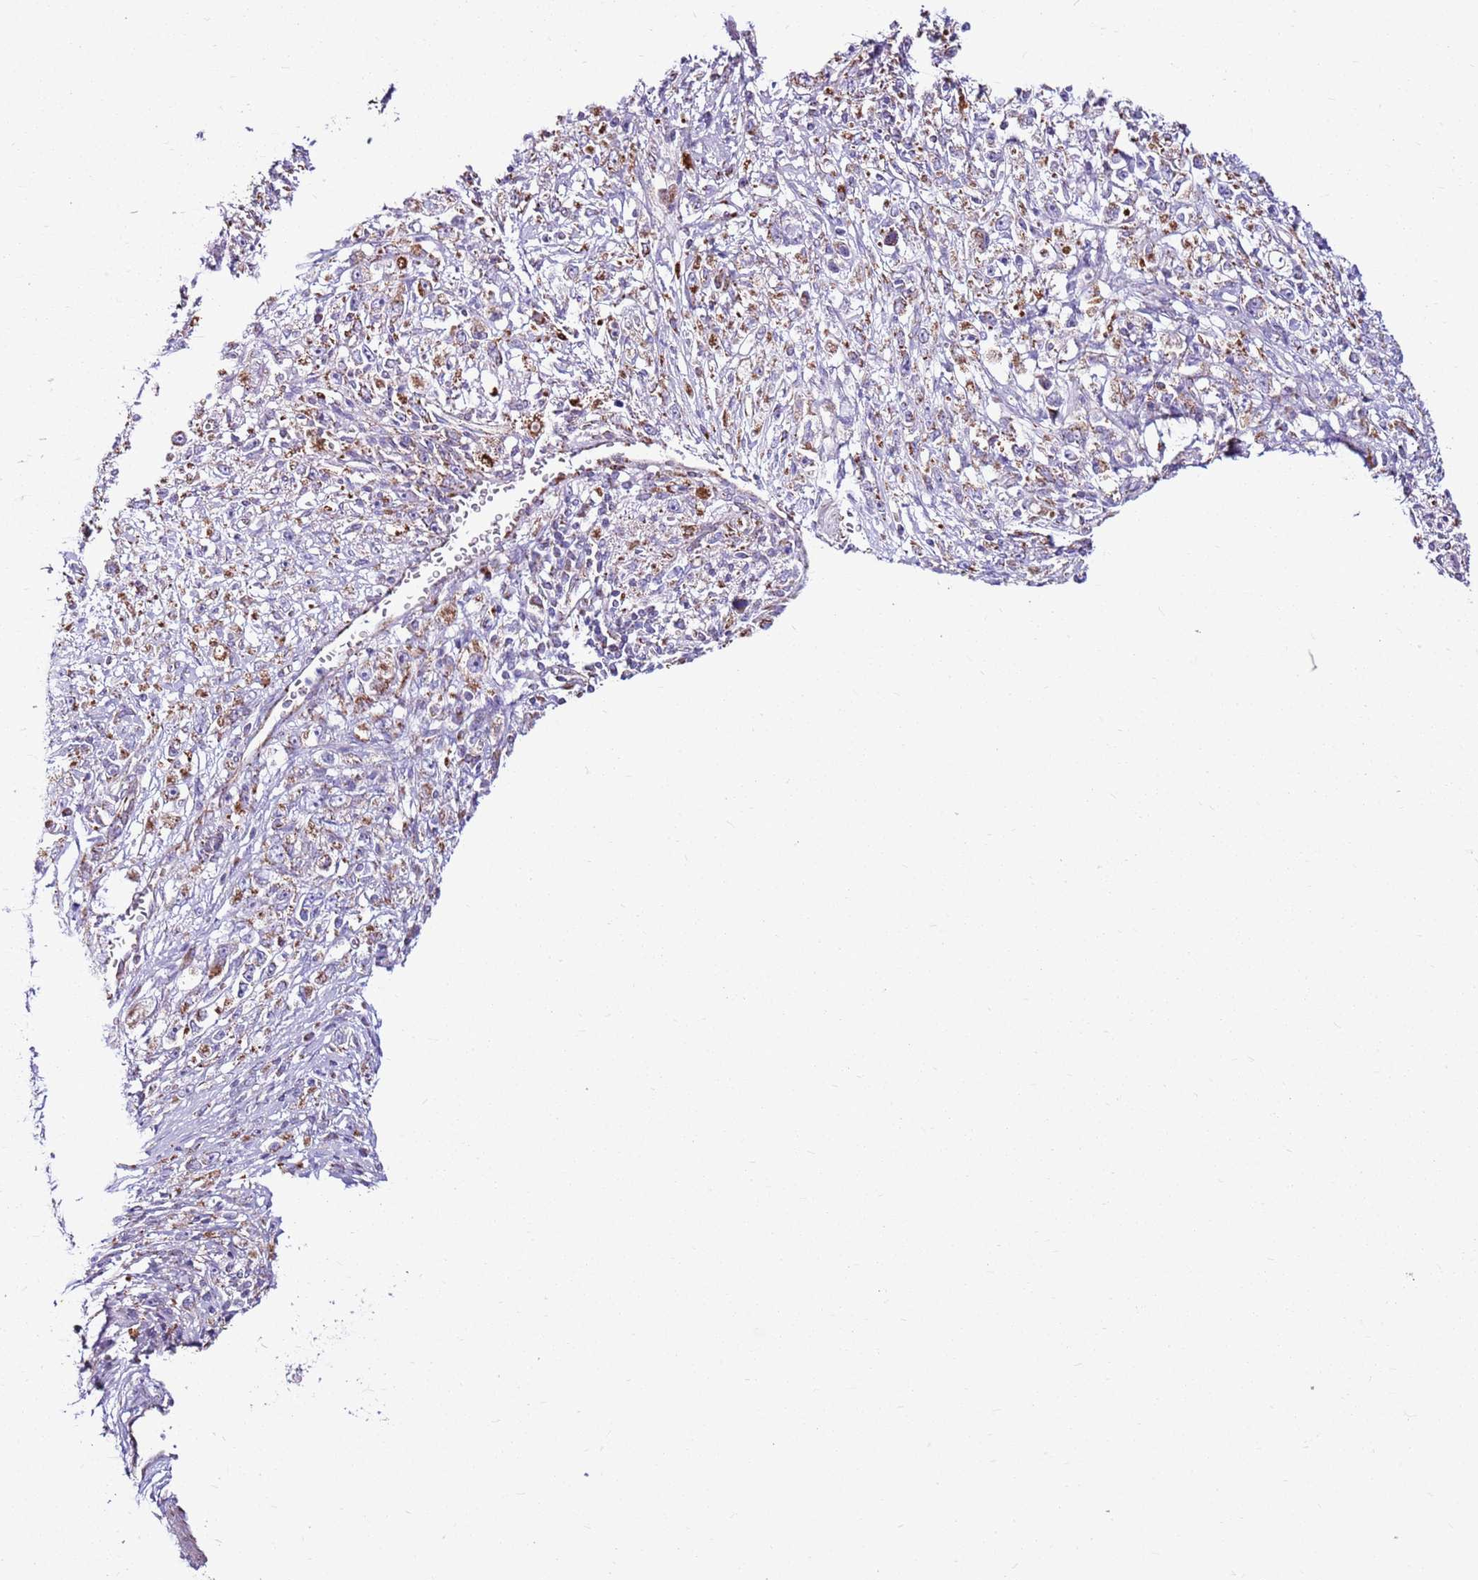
{"staining": {"intensity": "moderate", "quantity": "25%-75%", "location": "cytoplasmic/membranous"}, "tissue": "stomach cancer", "cell_type": "Tumor cells", "image_type": "cancer", "snomed": [{"axis": "morphology", "description": "Adenocarcinoma, NOS"}, {"axis": "topography", "description": "Stomach"}], "caption": "Stomach adenocarcinoma stained with a brown dye shows moderate cytoplasmic/membranous positive positivity in approximately 25%-75% of tumor cells.", "gene": "HECTD4", "patient": {"sex": "female", "age": 59}}